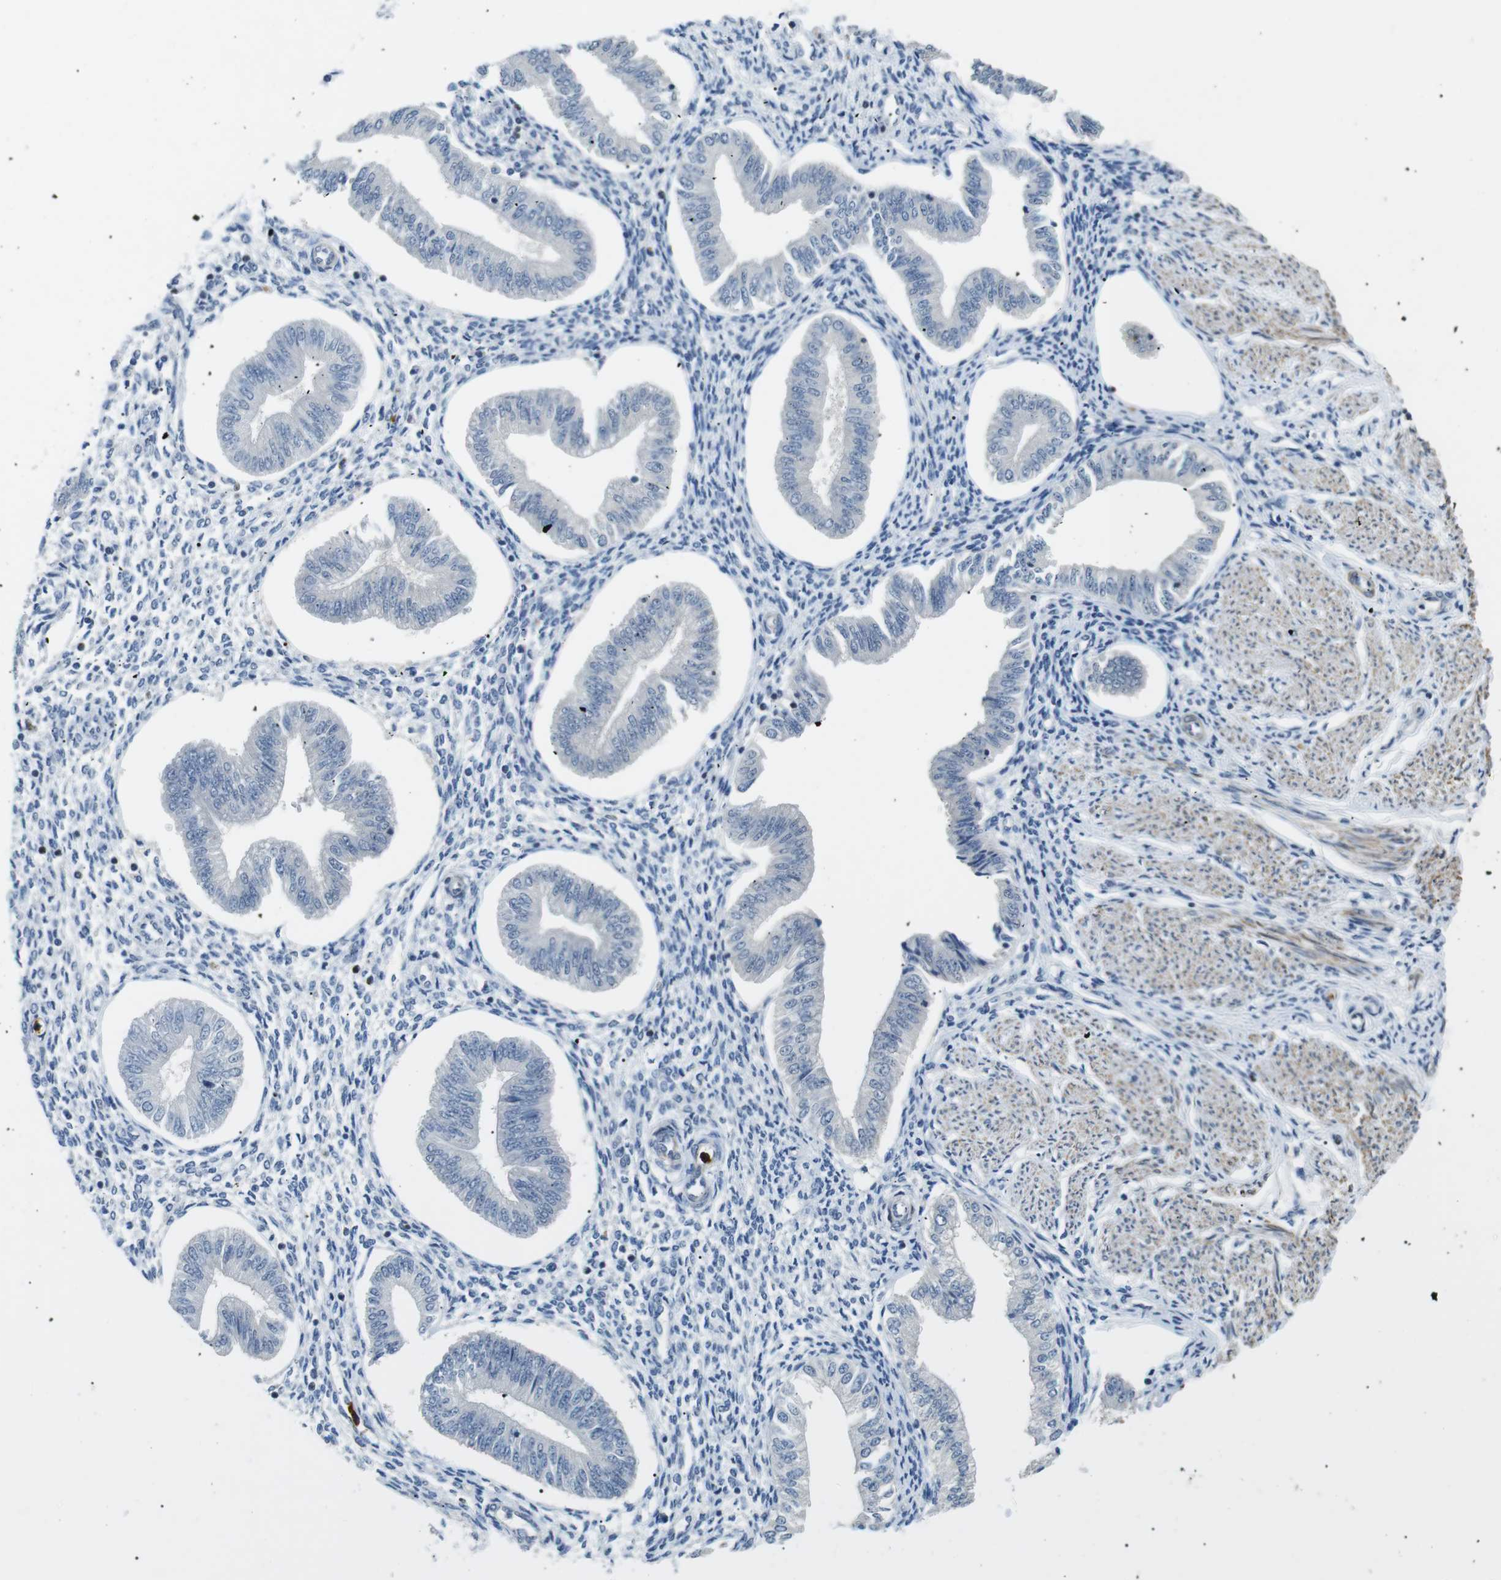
{"staining": {"intensity": "negative", "quantity": "none", "location": "none"}, "tissue": "endometrium", "cell_type": "Cells in endometrial stroma", "image_type": "normal", "snomed": [{"axis": "morphology", "description": "Normal tissue, NOS"}, {"axis": "topography", "description": "Endometrium"}], "caption": "This is an IHC photomicrograph of normal endometrium. There is no positivity in cells in endometrial stroma.", "gene": "GZMM", "patient": {"sex": "female", "age": 50}}